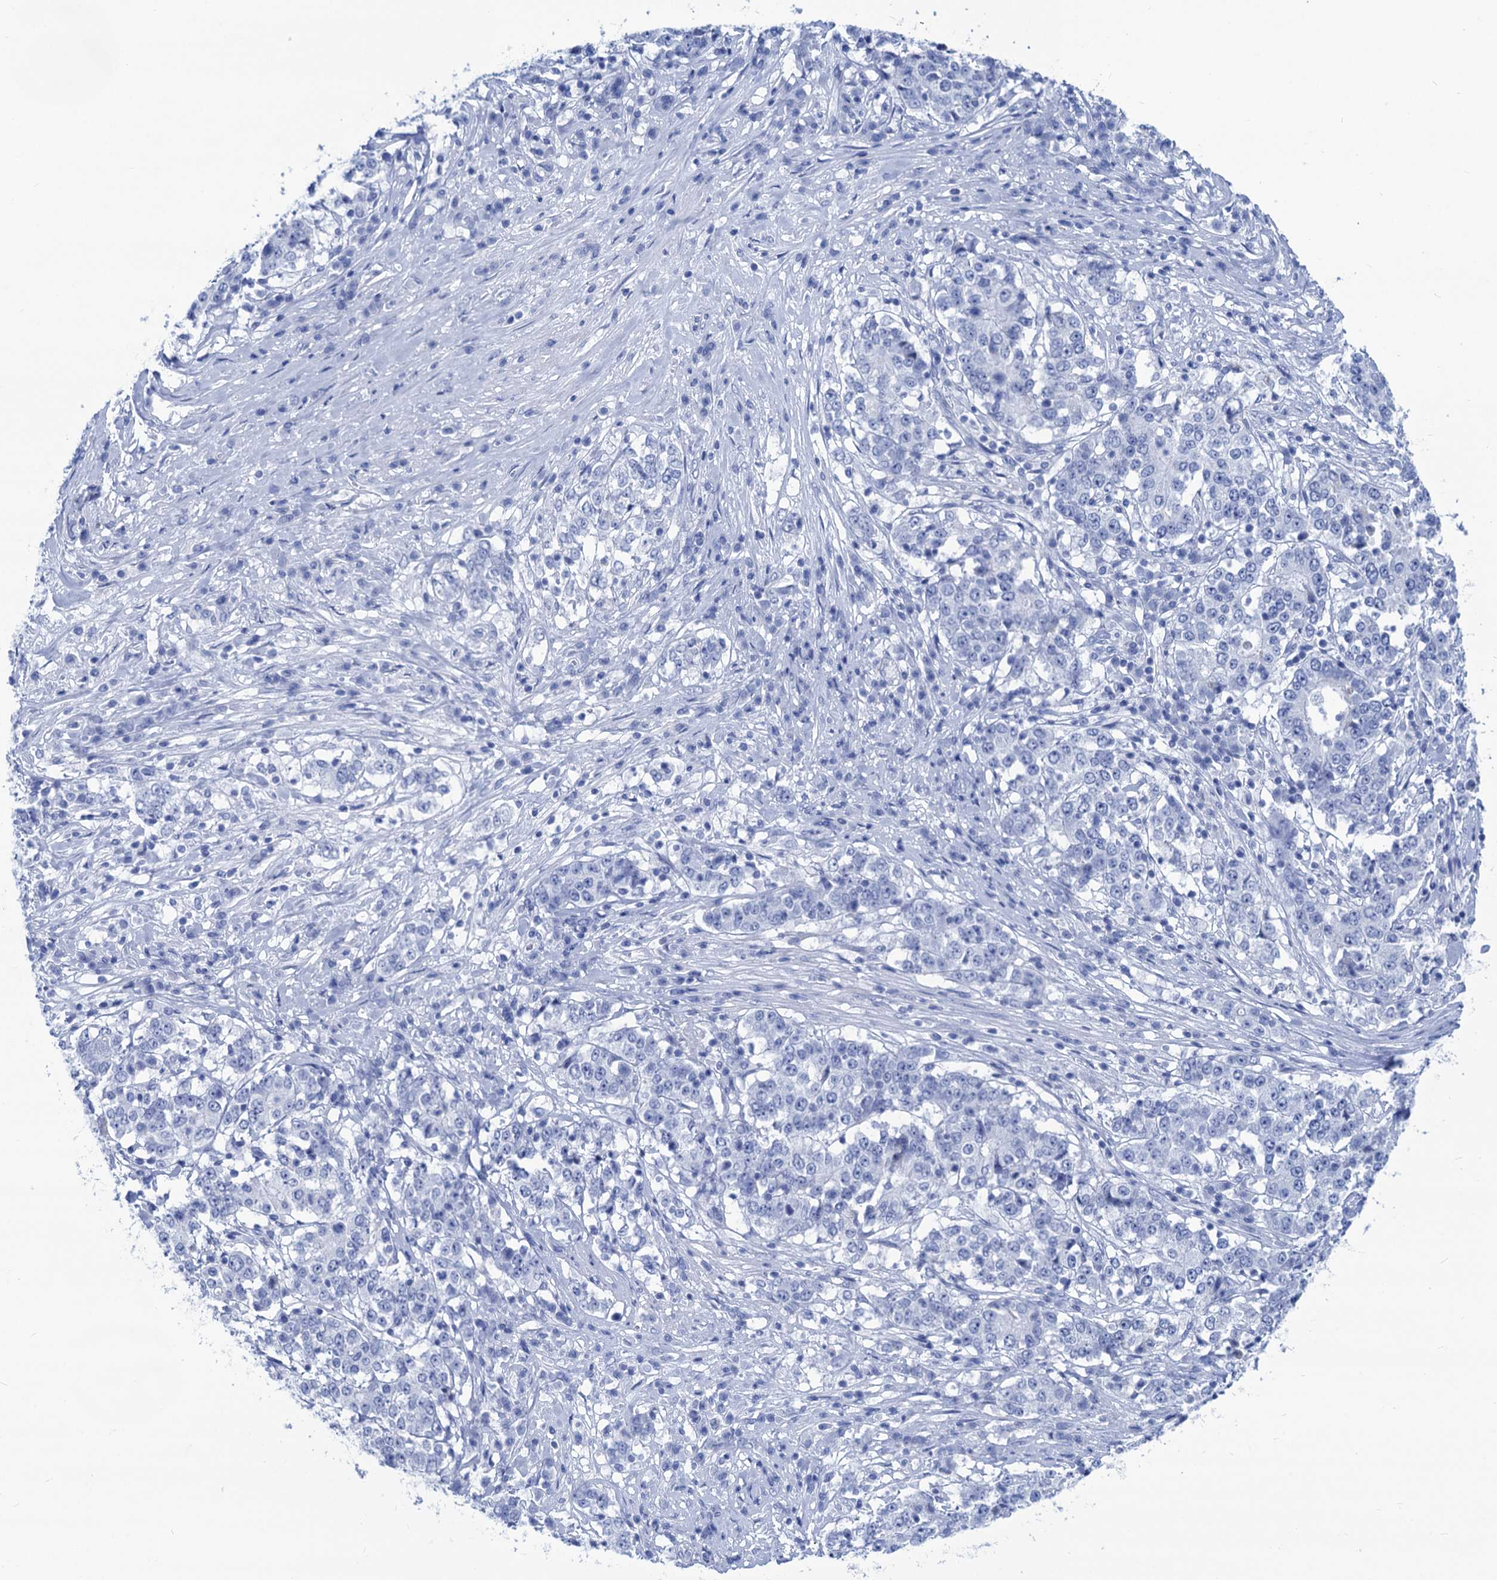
{"staining": {"intensity": "negative", "quantity": "none", "location": "none"}, "tissue": "stomach cancer", "cell_type": "Tumor cells", "image_type": "cancer", "snomed": [{"axis": "morphology", "description": "Adenocarcinoma, NOS"}, {"axis": "topography", "description": "Stomach"}], "caption": "Immunohistochemistry (IHC) histopathology image of stomach cancer stained for a protein (brown), which exhibits no expression in tumor cells.", "gene": "CABYR", "patient": {"sex": "male", "age": 59}}